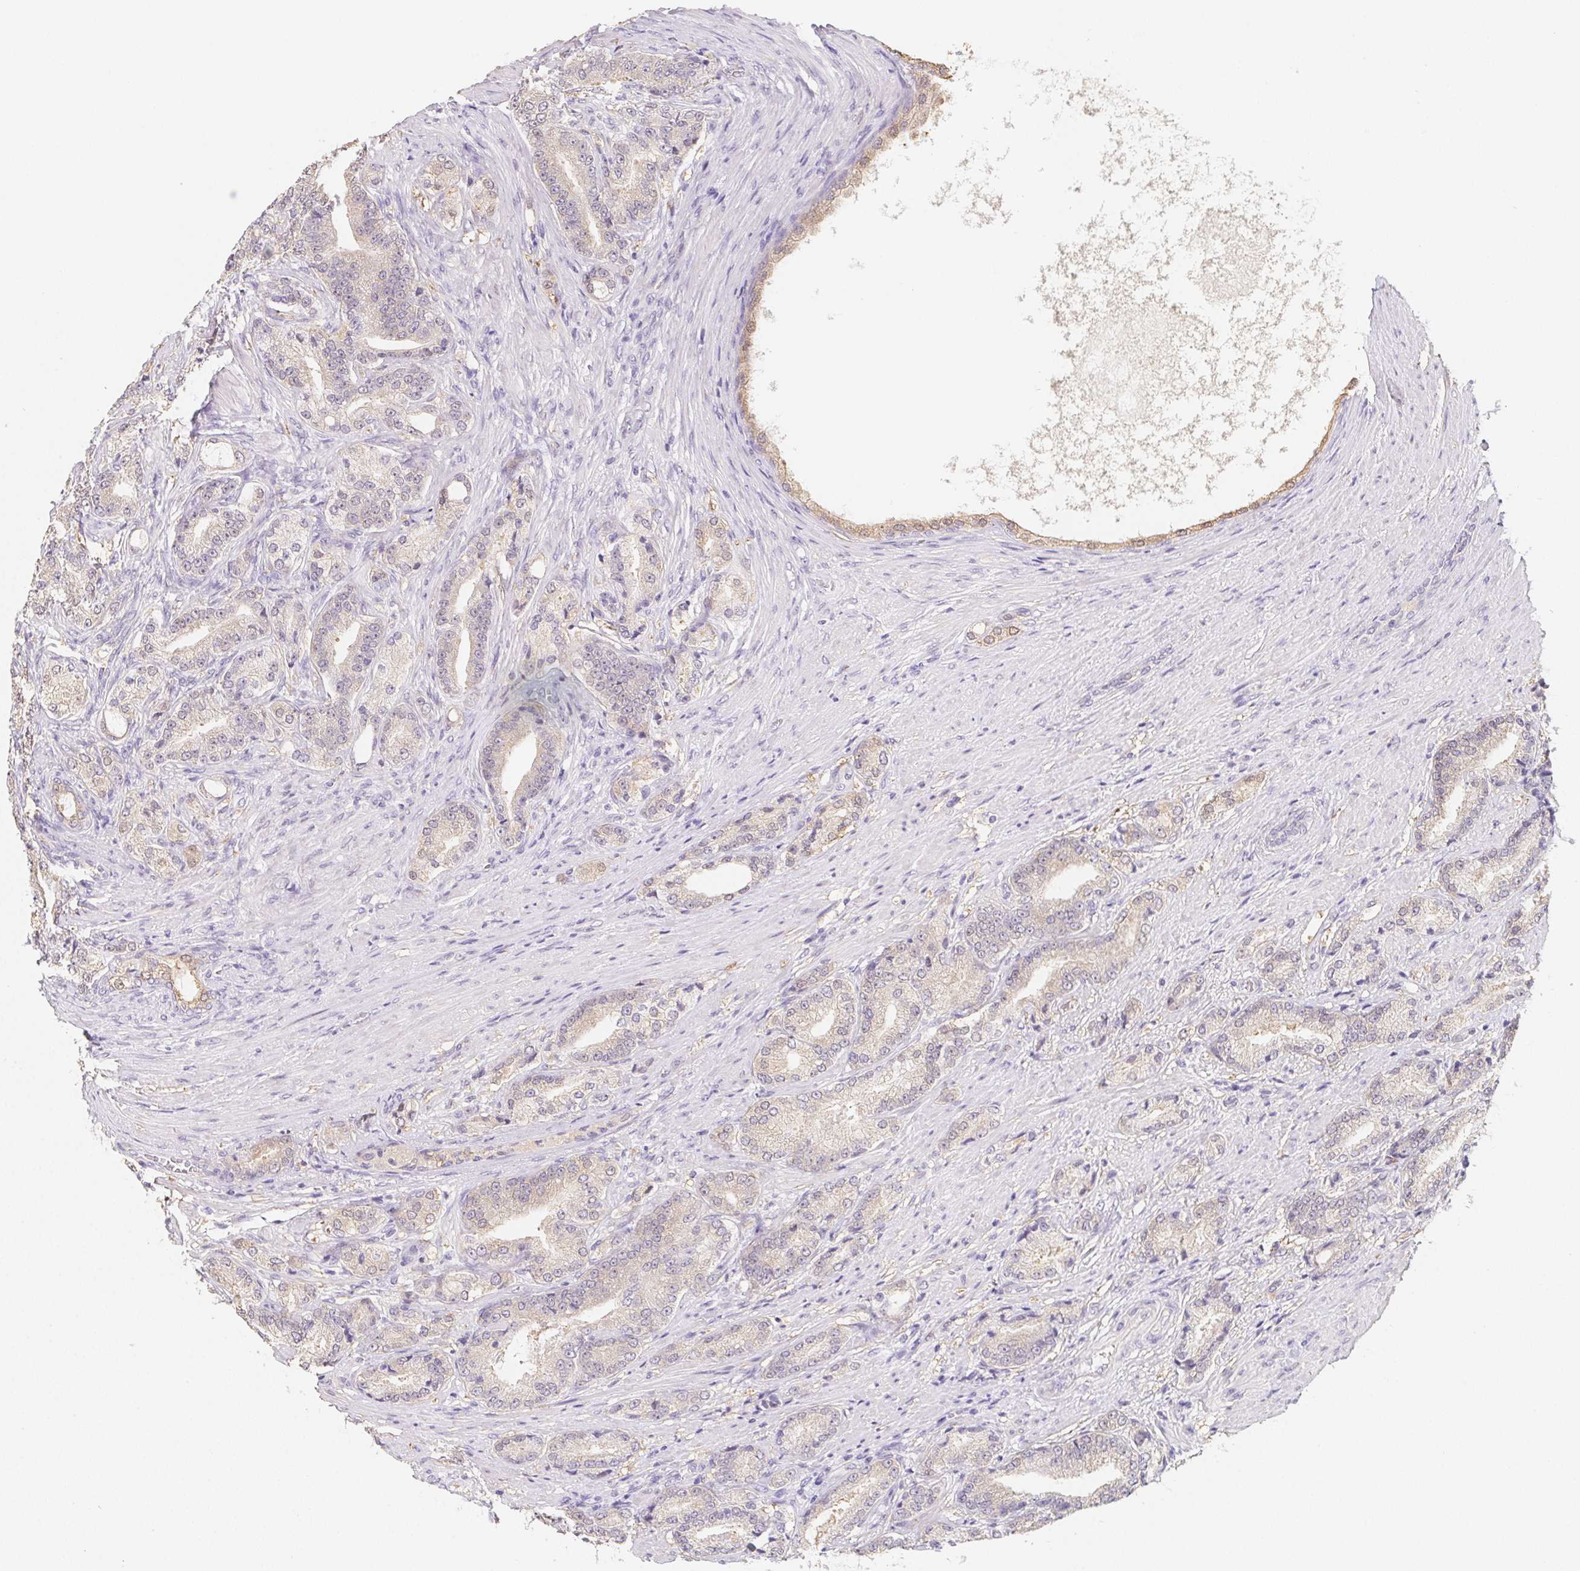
{"staining": {"intensity": "negative", "quantity": "none", "location": "none"}, "tissue": "prostate cancer", "cell_type": "Tumor cells", "image_type": "cancer", "snomed": [{"axis": "morphology", "description": "Adenocarcinoma, High grade"}, {"axis": "topography", "description": "Prostate and seminal vesicle, NOS"}], "caption": "IHC image of neoplastic tissue: human high-grade adenocarcinoma (prostate) stained with DAB exhibits no significant protein positivity in tumor cells.", "gene": "ZBBX", "patient": {"sex": "male", "age": 61}}